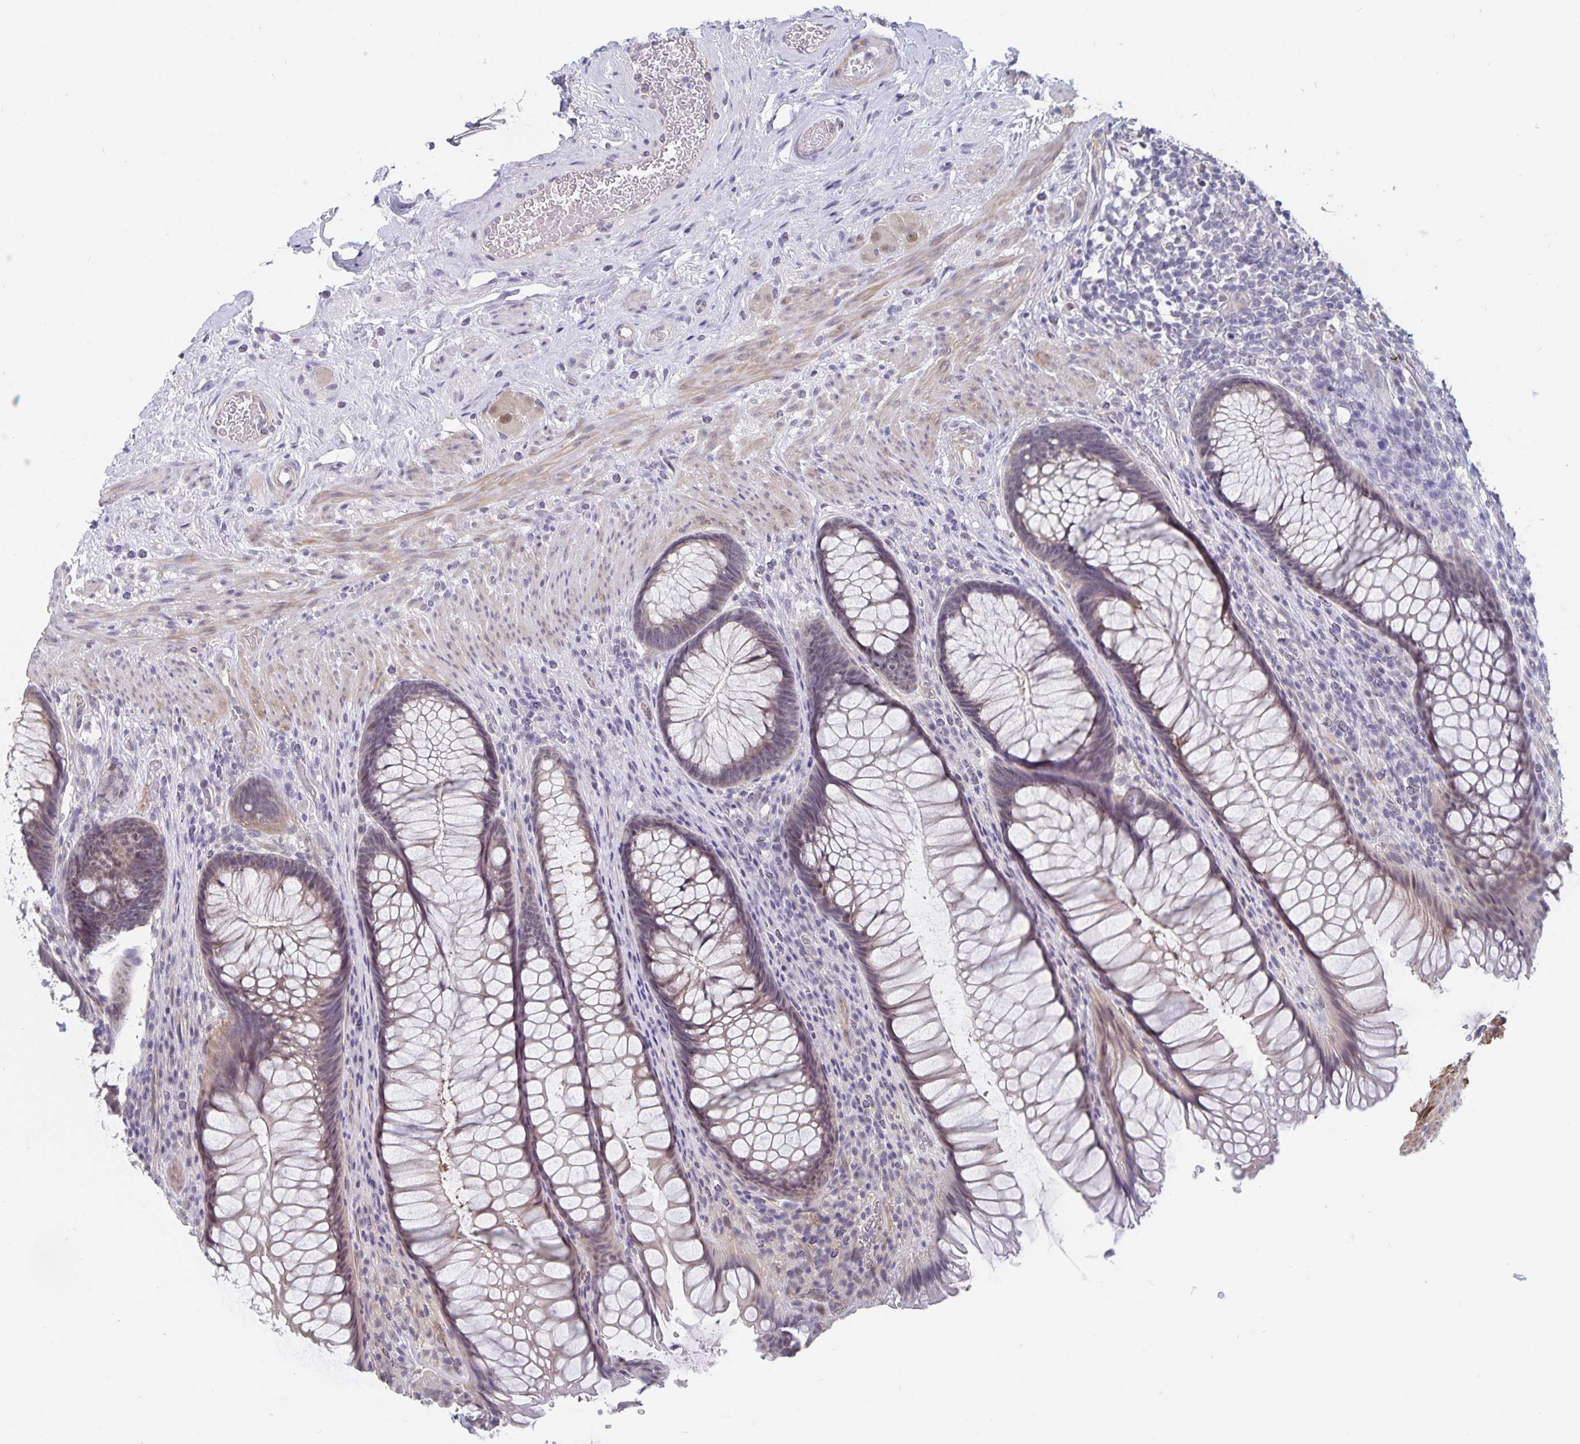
{"staining": {"intensity": "weak", "quantity": "25%-75%", "location": "cytoplasmic/membranous"}, "tissue": "rectum", "cell_type": "Glandular cells", "image_type": "normal", "snomed": [{"axis": "morphology", "description": "Normal tissue, NOS"}, {"axis": "topography", "description": "Smooth muscle"}, {"axis": "topography", "description": "Rectum"}], "caption": "Immunohistochemical staining of normal human rectum displays 25%-75% levels of weak cytoplasmic/membranous protein staining in approximately 25%-75% of glandular cells. Nuclei are stained in blue.", "gene": "BAG6", "patient": {"sex": "male", "age": 53}}